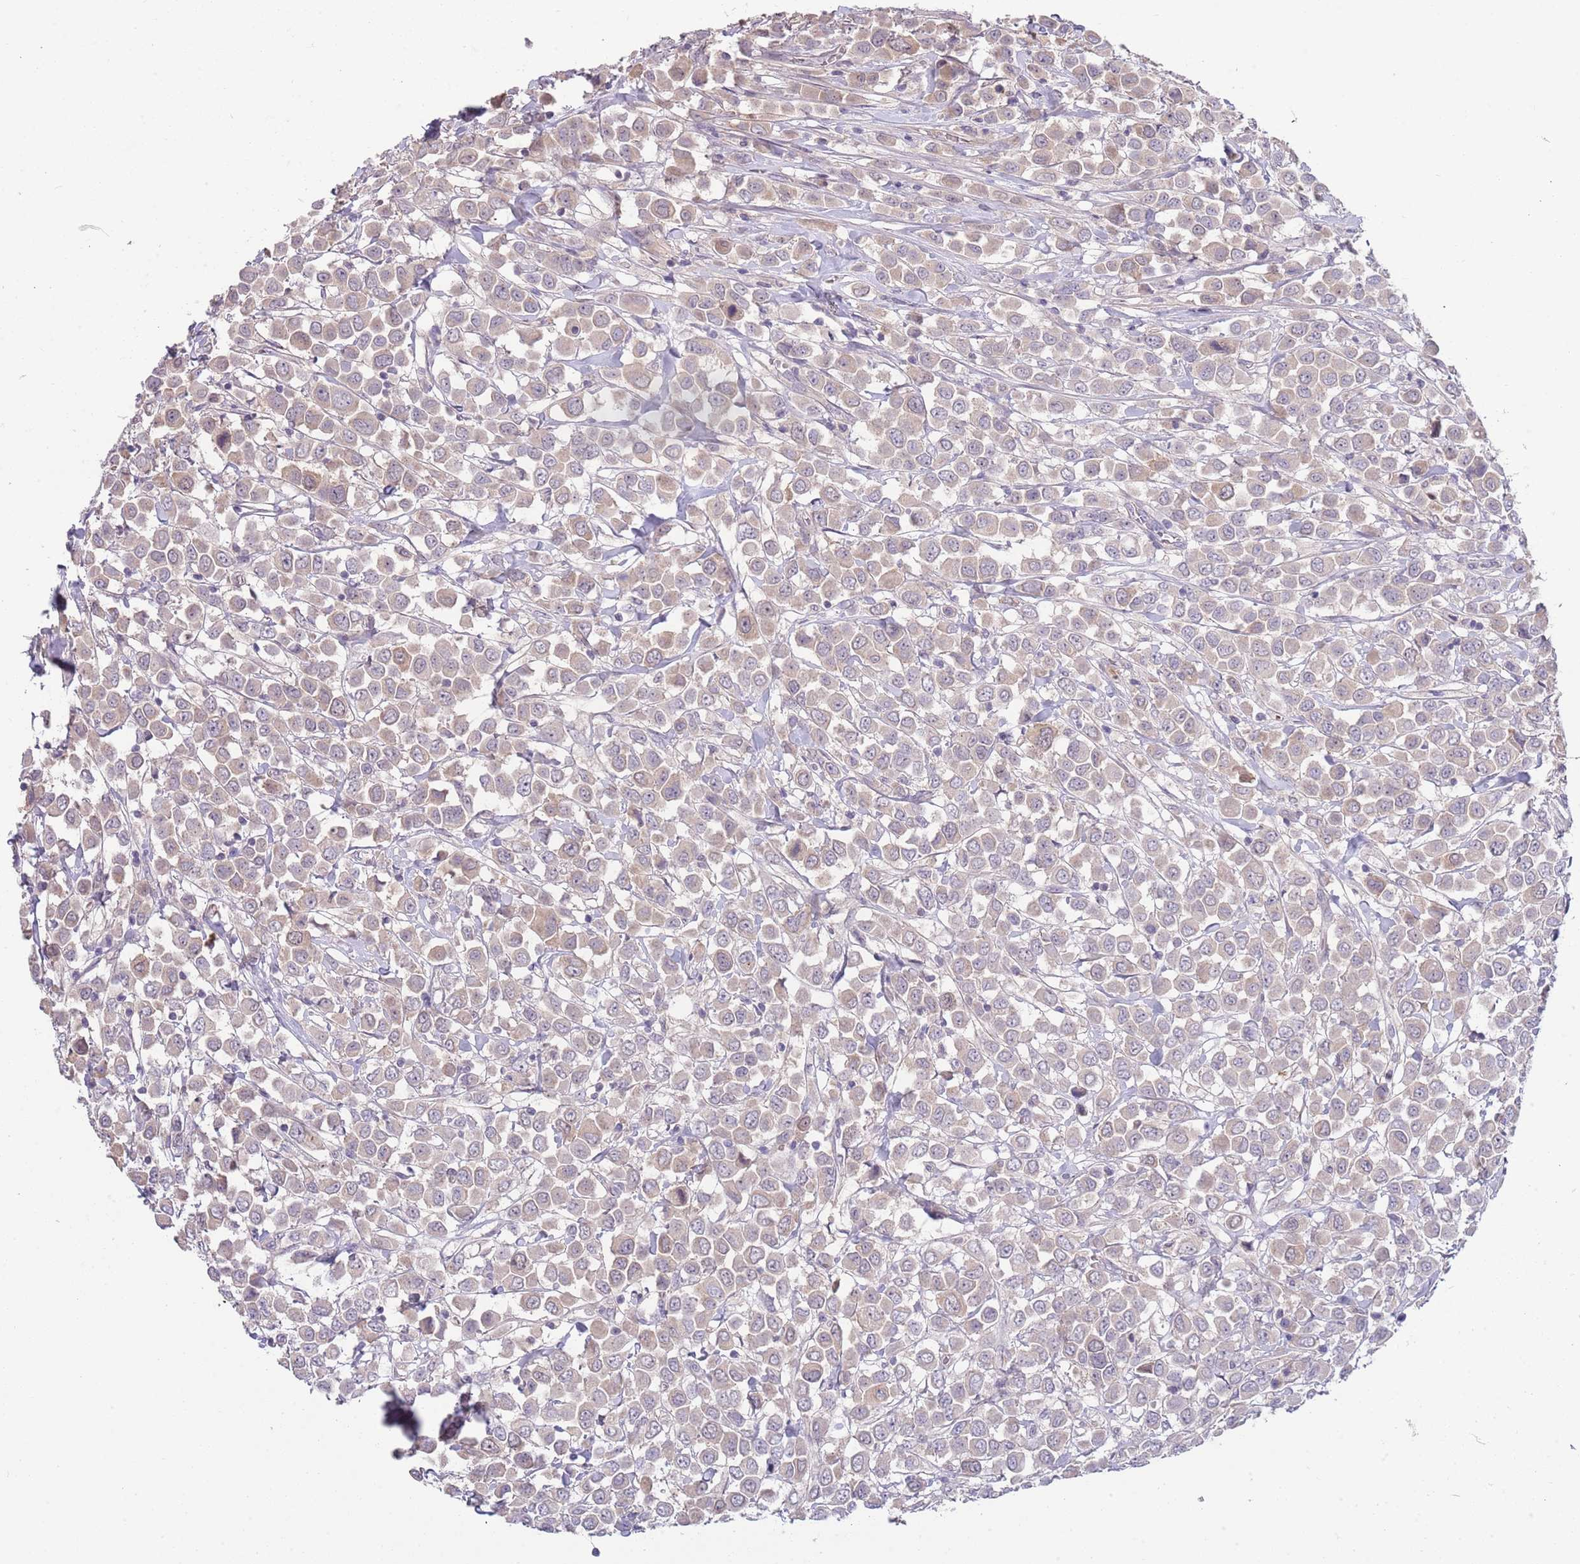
{"staining": {"intensity": "negative", "quantity": "none", "location": "none"}, "tissue": "breast cancer", "cell_type": "Tumor cells", "image_type": "cancer", "snomed": [{"axis": "morphology", "description": "Duct carcinoma"}, {"axis": "topography", "description": "Breast"}], "caption": "A high-resolution photomicrograph shows immunohistochemistry (IHC) staining of breast invasive ductal carcinoma, which displays no significant staining in tumor cells. The staining is performed using DAB (3,3'-diaminobenzidine) brown chromogen with nuclei counter-stained in using hematoxylin.", "gene": "PIMREG", "patient": {"sex": "female", "age": 61}}